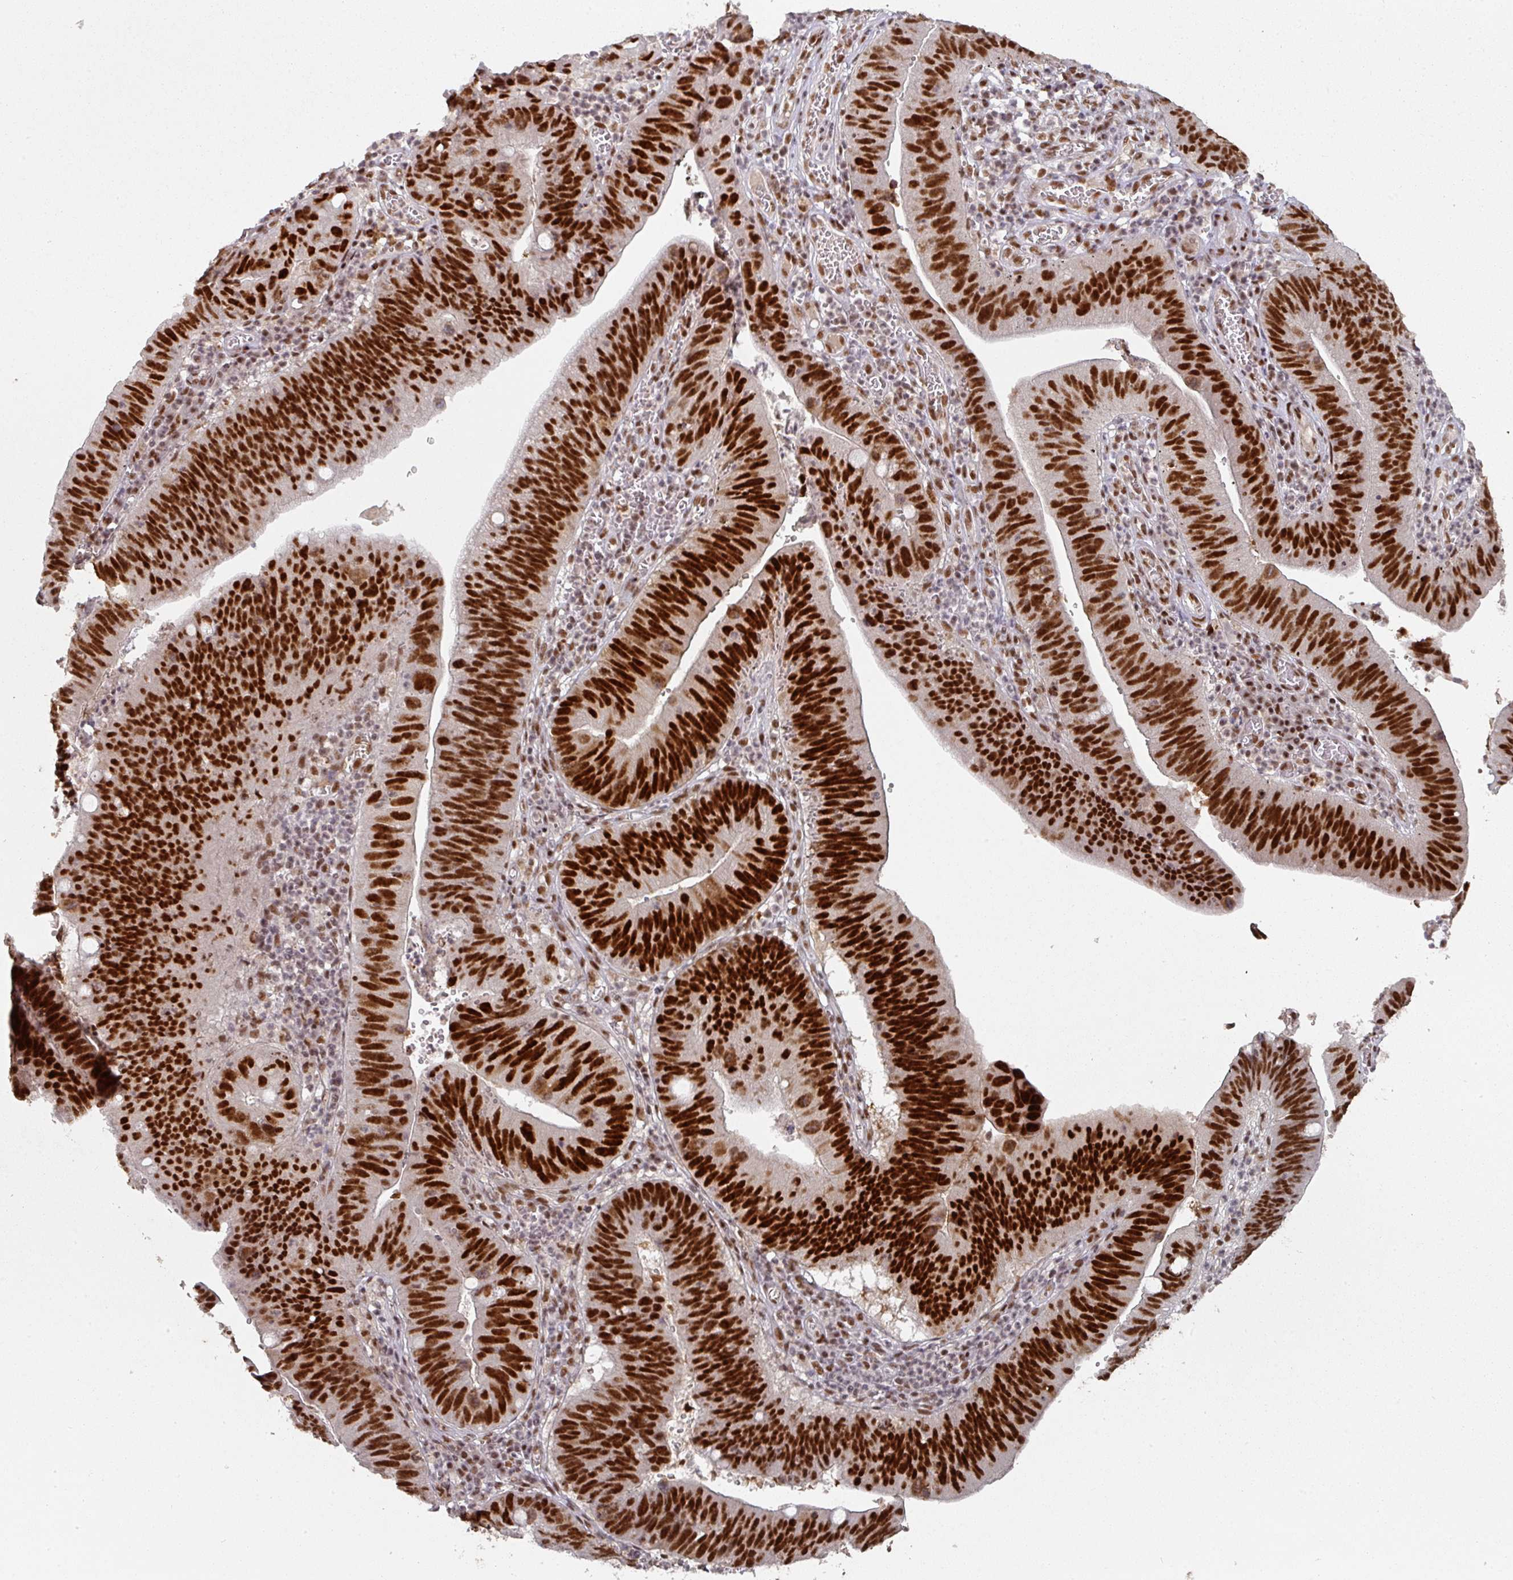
{"staining": {"intensity": "strong", "quantity": ">75%", "location": "nuclear"}, "tissue": "stomach cancer", "cell_type": "Tumor cells", "image_type": "cancer", "snomed": [{"axis": "morphology", "description": "Adenocarcinoma, NOS"}, {"axis": "topography", "description": "Stomach"}], "caption": "IHC staining of stomach adenocarcinoma, which shows high levels of strong nuclear positivity in about >75% of tumor cells indicating strong nuclear protein staining. The staining was performed using DAB (brown) for protein detection and nuclei were counterstained in hematoxylin (blue).", "gene": "MEPCE", "patient": {"sex": "male", "age": 59}}